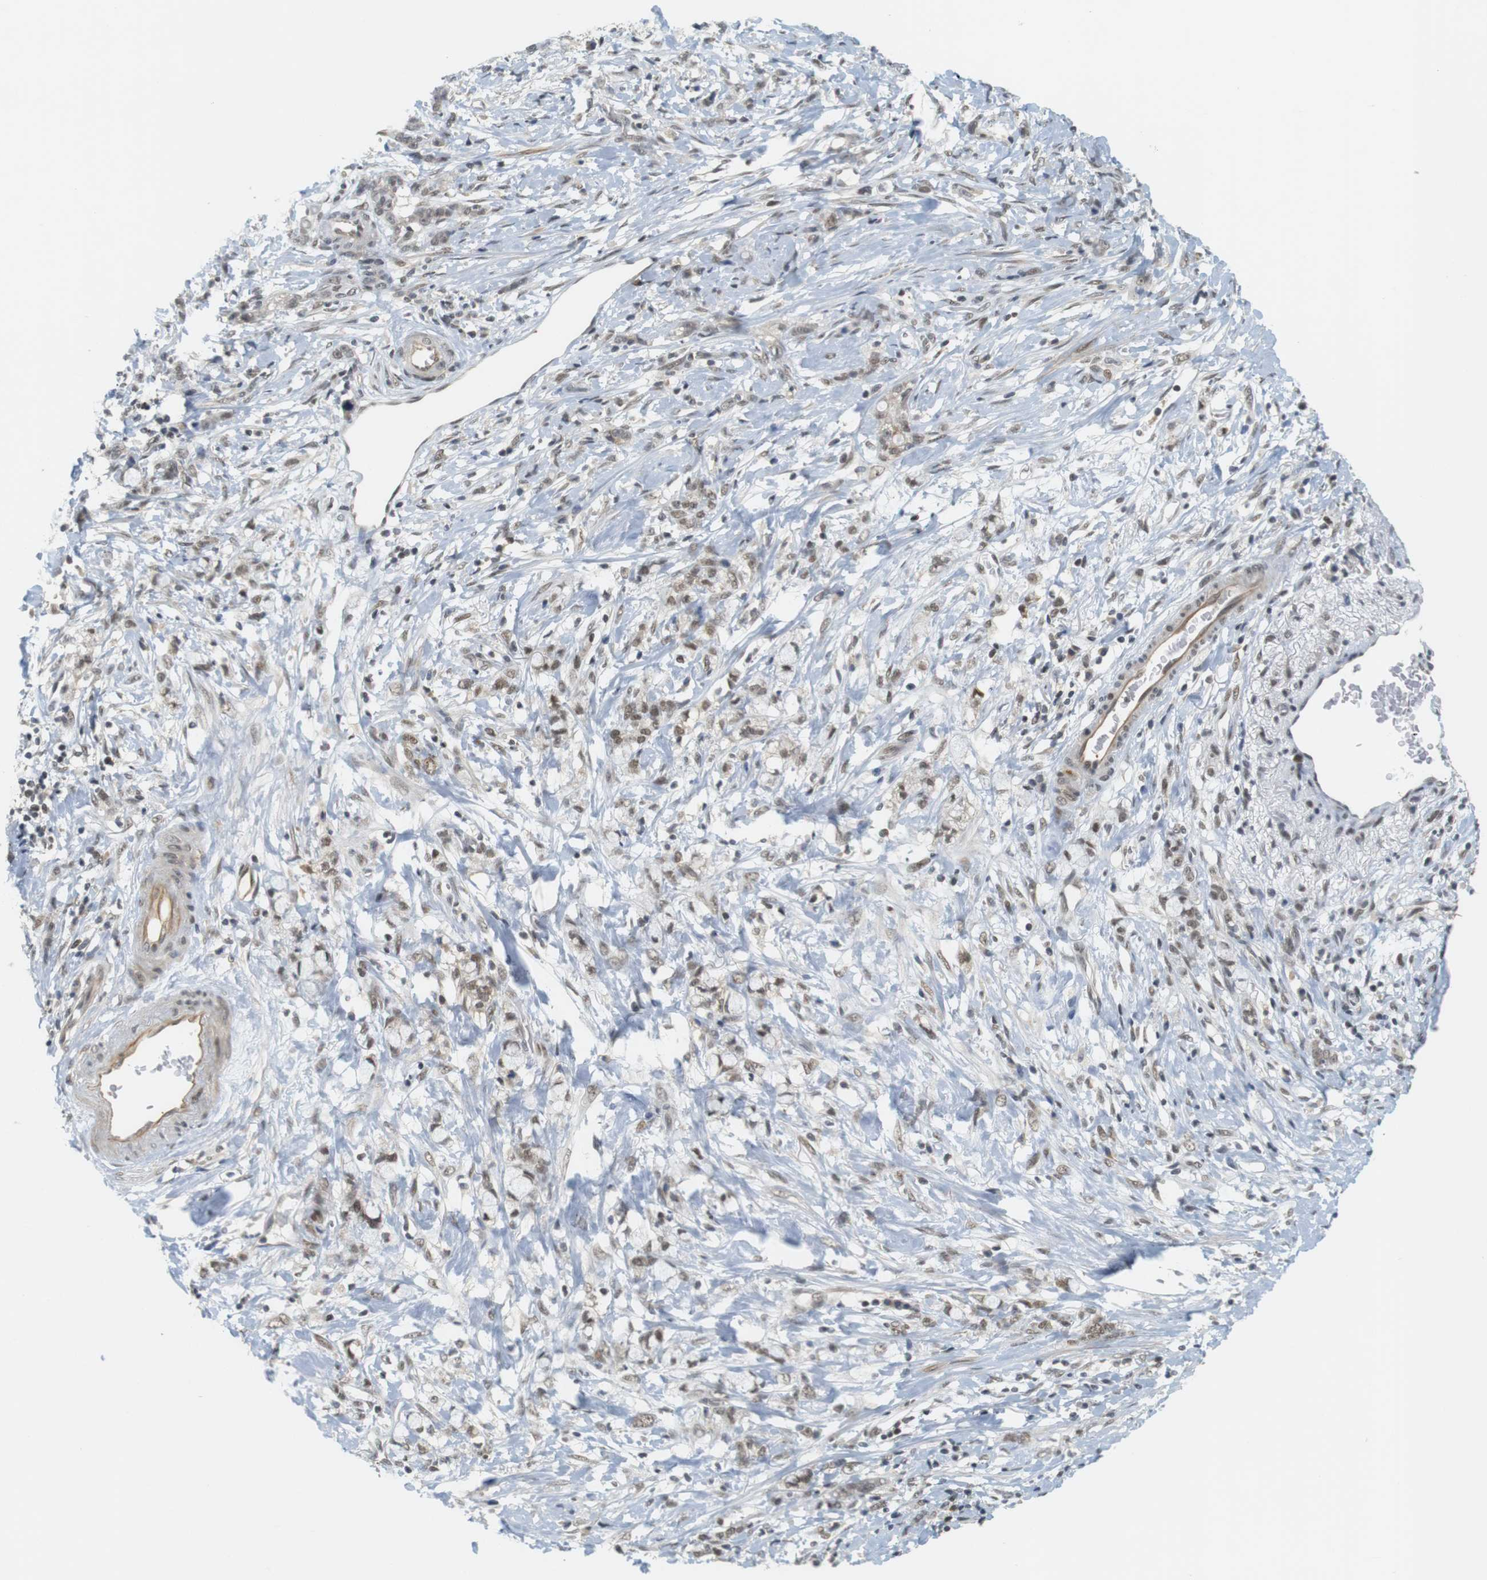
{"staining": {"intensity": "weak", "quantity": ">75%", "location": "cytoplasmic/membranous,nuclear"}, "tissue": "stomach cancer", "cell_type": "Tumor cells", "image_type": "cancer", "snomed": [{"axis": "morphology", "description": "Adenocarcinoma, NOS"}, {"axis": "topography", "description": "Stomach, lower"}], "caption": "Immunohistochemical staining of stomach adenocarcinoma demonstrates low levels of weak cytoplasmic/membranous and nuclear protein positivity in about >75% of tumor cells.", "gene": "BRD4", "patient": {"sex": "male", "age": 88}}